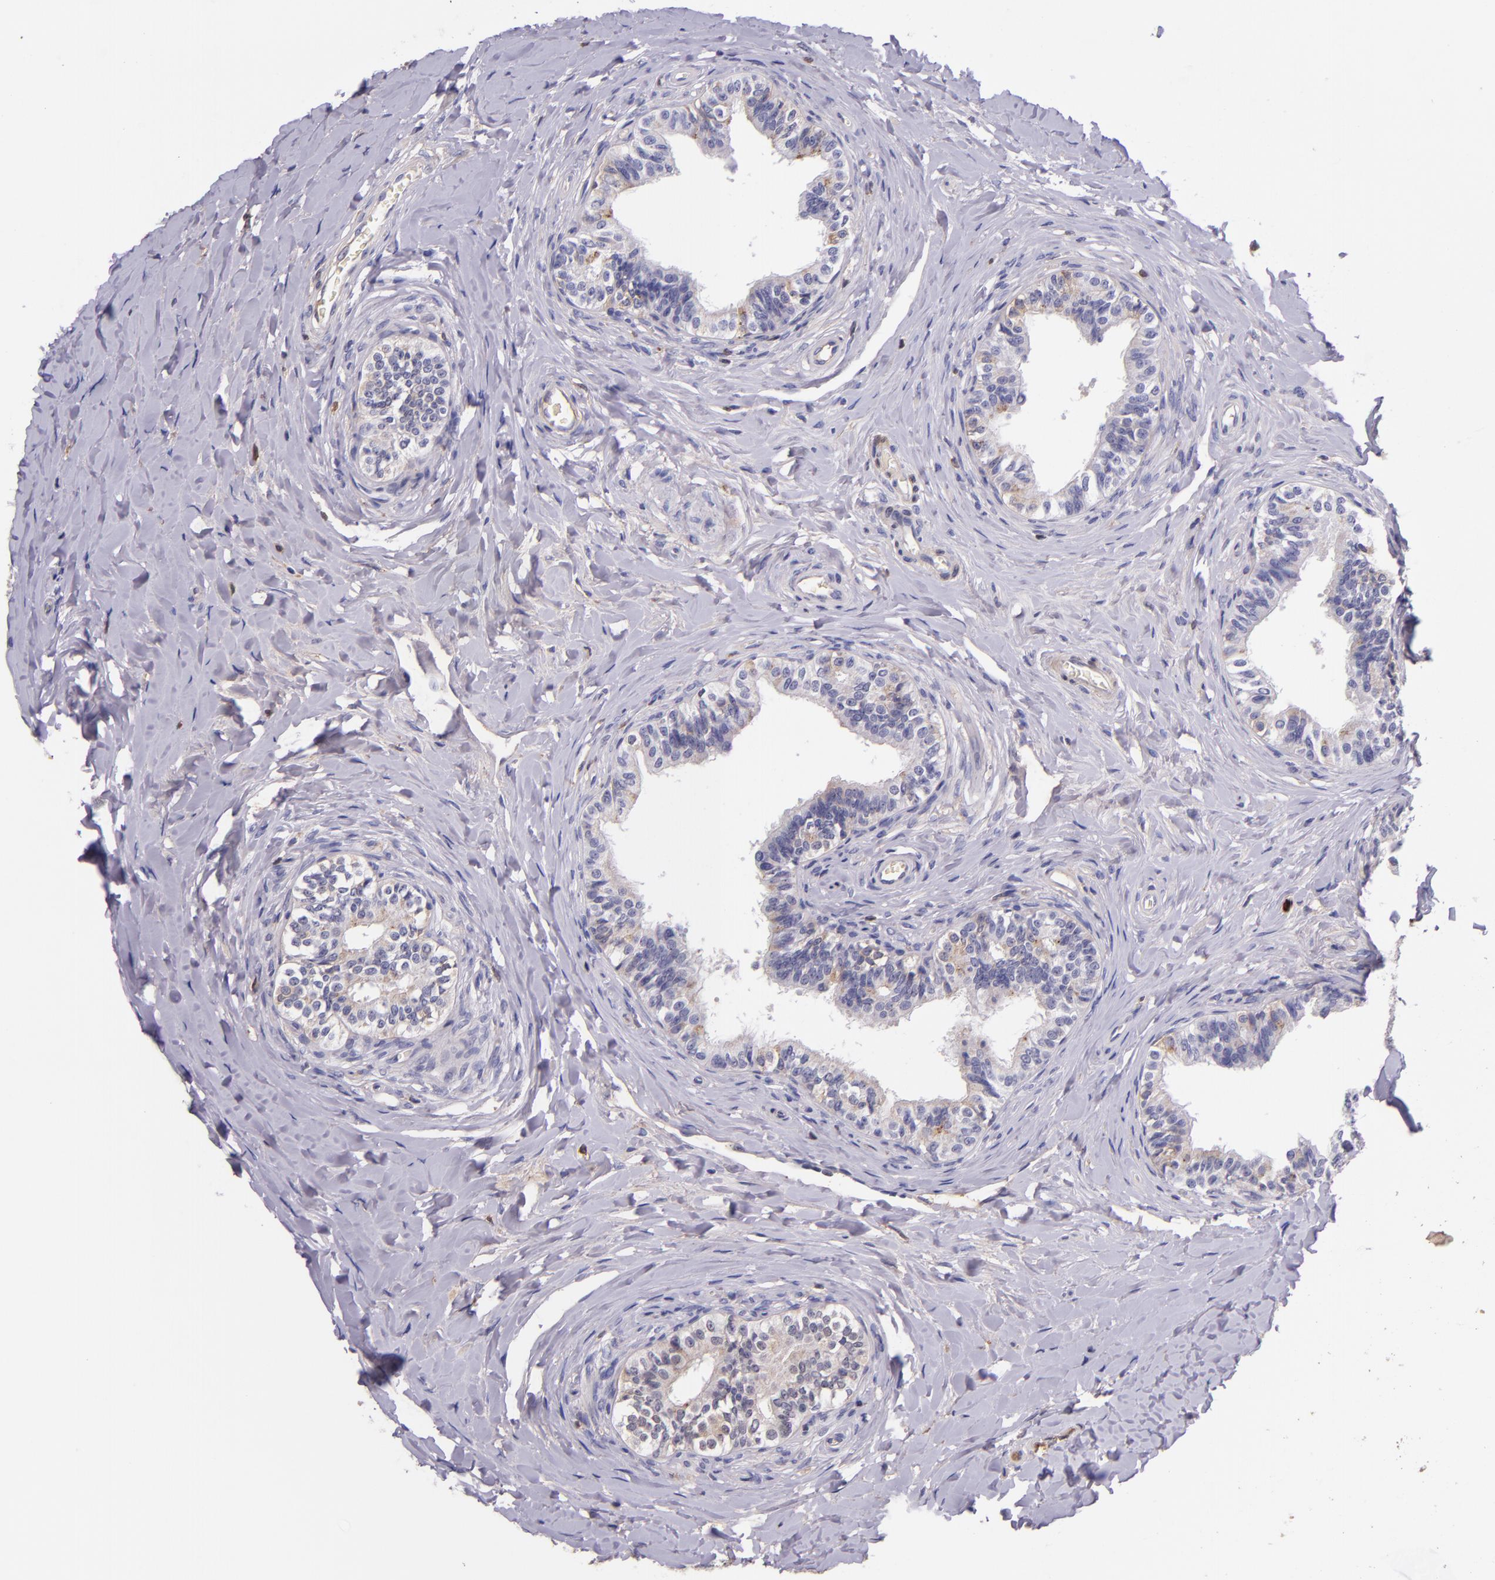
{"staining": {"intensity": "negative", "quantity": "none", "location": "none"}, "tissue": "epididymis", "cell_type": "Glandular cells", "image_type": "normal", "snomed": [{"axis": "morphology", "description": "Normal tissue, NOS"}, {"axis": "topography", "description": "Soft tissue"}, {"axis": "topography", "description": "Epididymis"}], "caption": "Glandular cells are negative for brown protein staining in normal epididymis.", "gene": "KNG1", "patient": {"sex": "male", "age": 26}}